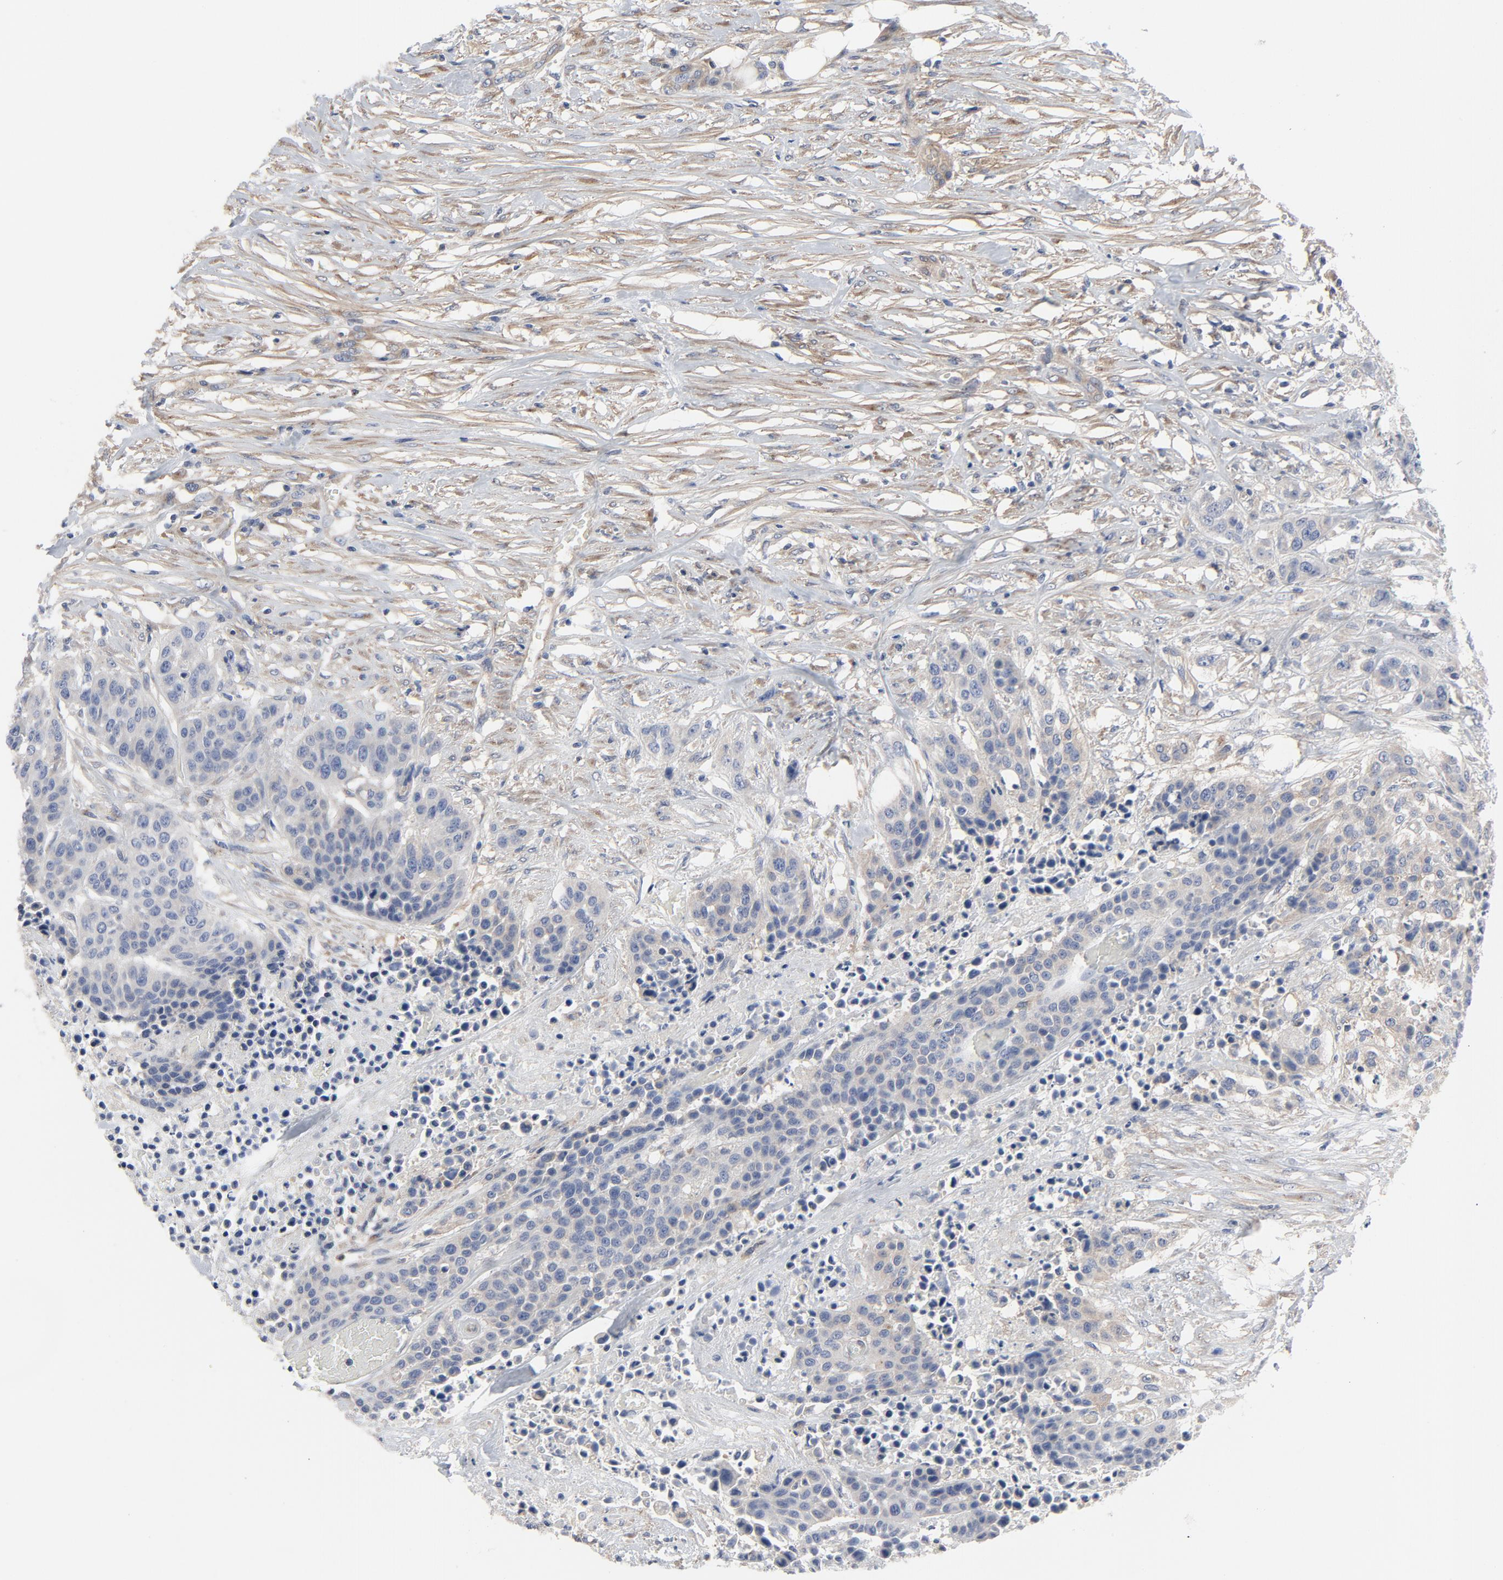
{"staining": {"intensity": "weak", "quantity": "<25%", "location": "cytoplasmic/membranous"}, "tissue": "urothelial cancer", "cell_type": "Tumor cells", "image_type": "cancer", "snomed": [{"axis": "morphology", "description": "Urothelial carcinoma, High grade"}, {"axis": "topography", "description": "Urinary bladder"}], "caption": "Tumor cells show no significant staining in urothelial carcinoma (high-grade).", "gene": "DYNLT3", "patient": {"sex": "male", "age": 74}}